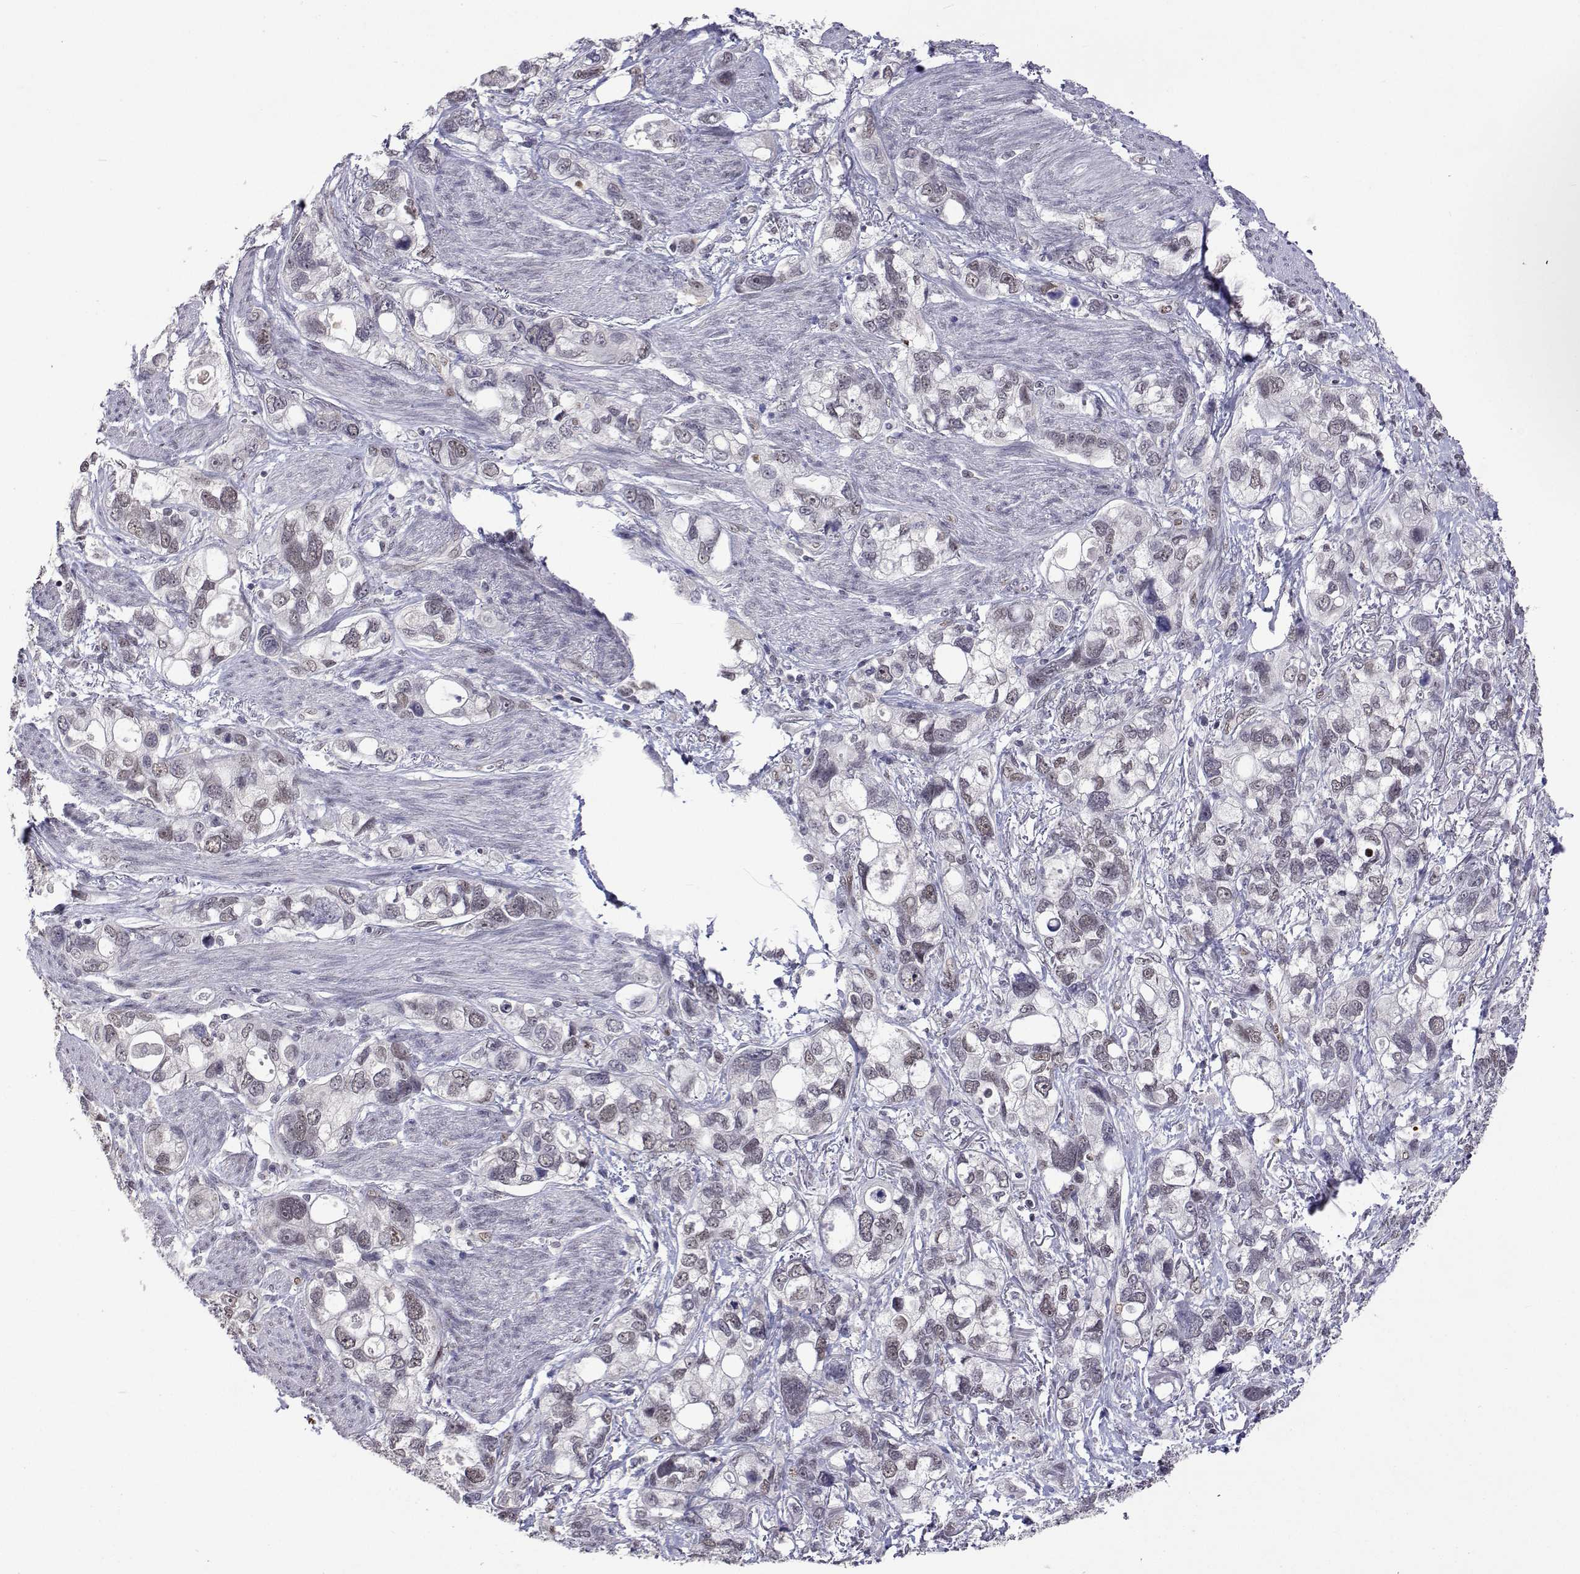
{"staining": {"intensity": "weak", "quantity": "<25%", "location": "nuclear"}, "tissue": "stomach cancer", "cell_type": "Tumor cells", "image_type": "cancer", "snomed": [{"axis": "morphology", "description": "Adenocarcinoma, NOS"}, {"axis": "topography", "description": "Stomach, upper"}], "caption": "Stomach cancer (adenocarcinoma) stained for a protein using immunohistochemistry shows no expression tumor cells.", "gene": "HNRNPA0", "patient": {"sex": "female", "age": 81}}